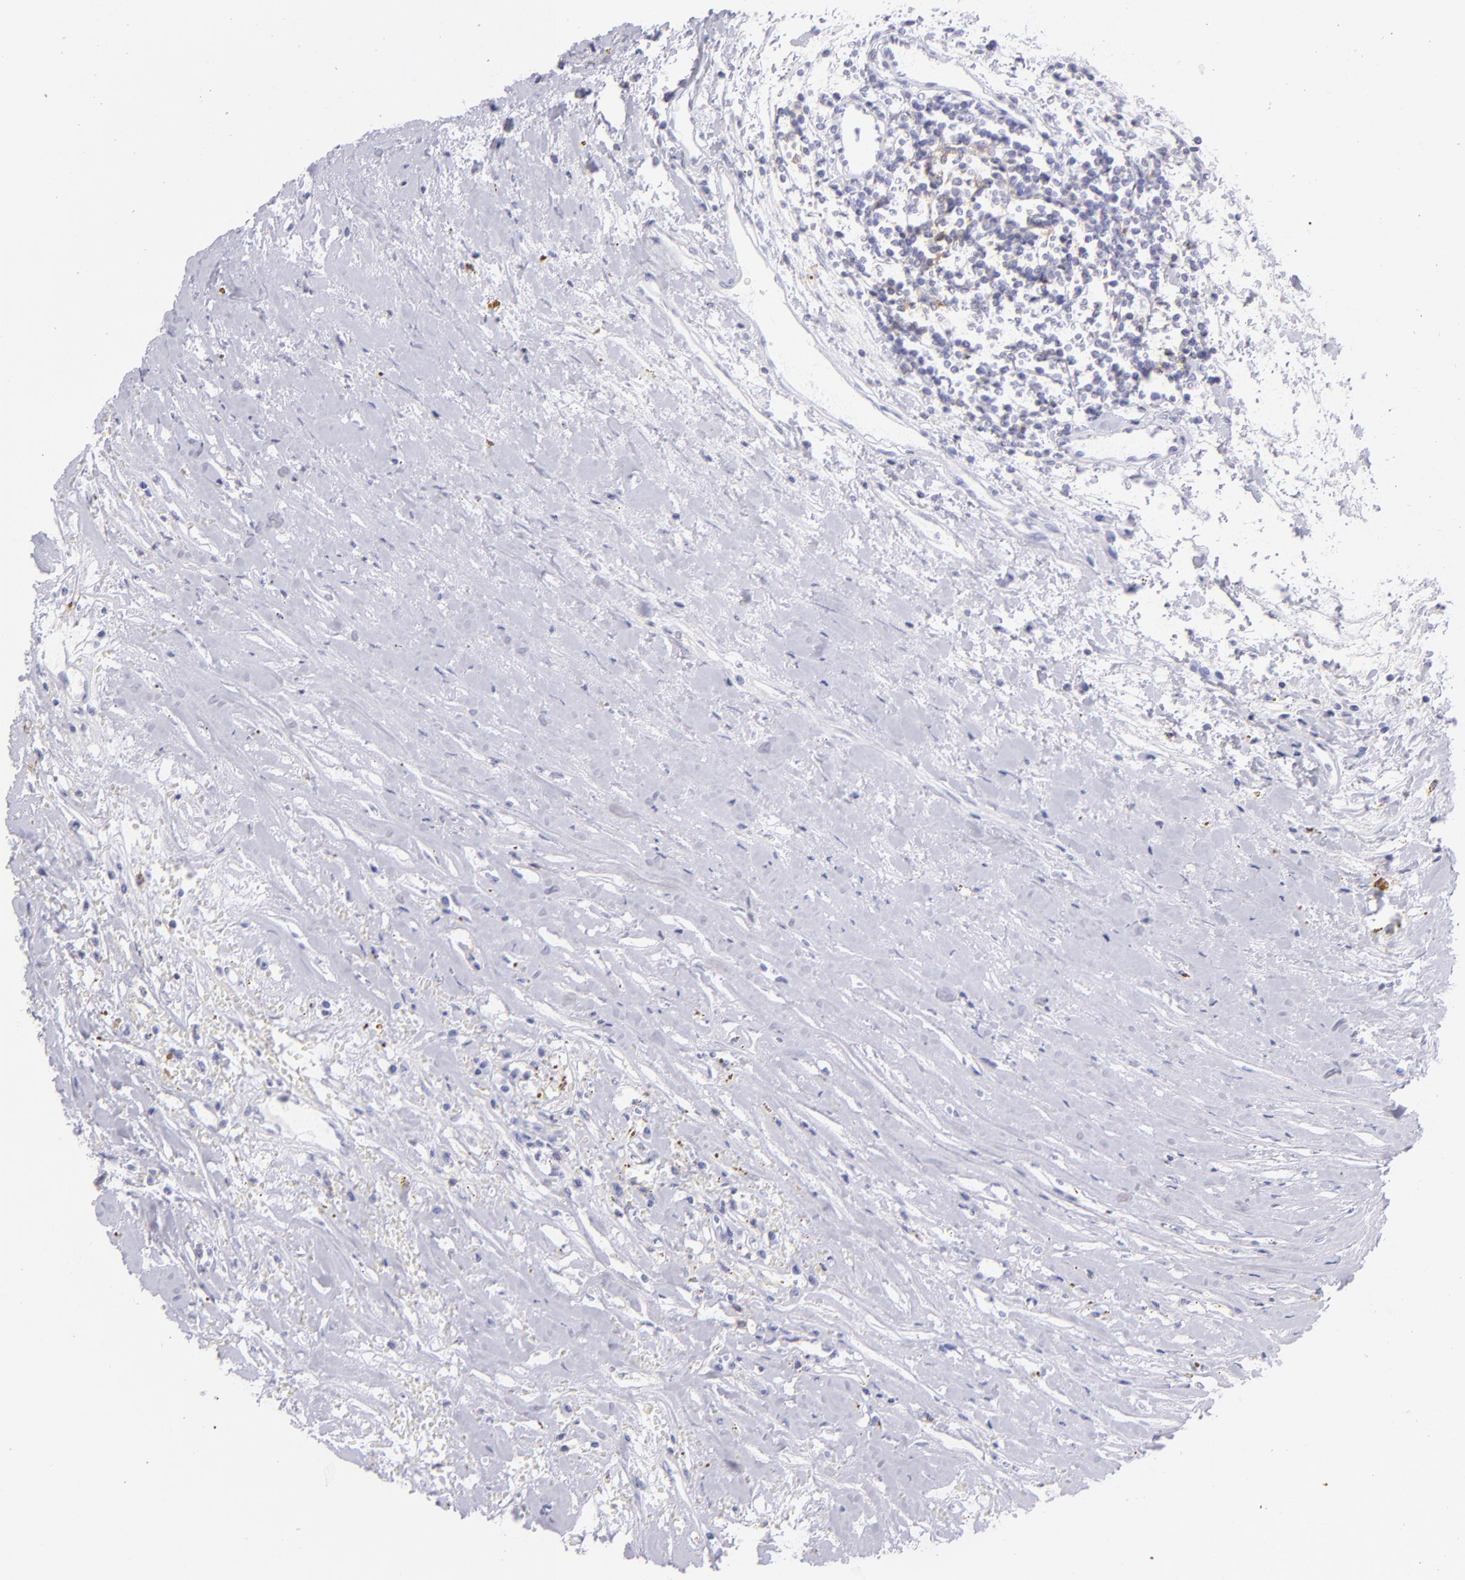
{"staining": {"intensity": "negative", "quantity": "none", "location": "none"}, "tissue": "renal cancer", "cell_type": "Tumor cells", "image_type": "cancer", "snomed": [{"axis": "morphology", "description": "Adenocarcinoma, NOS"}, {"axis": "topography", "description": "Kidney"}], "caption": "An immunohistochemistry (IHC) histopathology image of renal adenocarcinoma is shown. There is no staining in tumor cells of renal adenocarcinoma. Nuclei are stained in blue.", "gene": "CD69", "patient": {"sex": "male", "age": 82}}